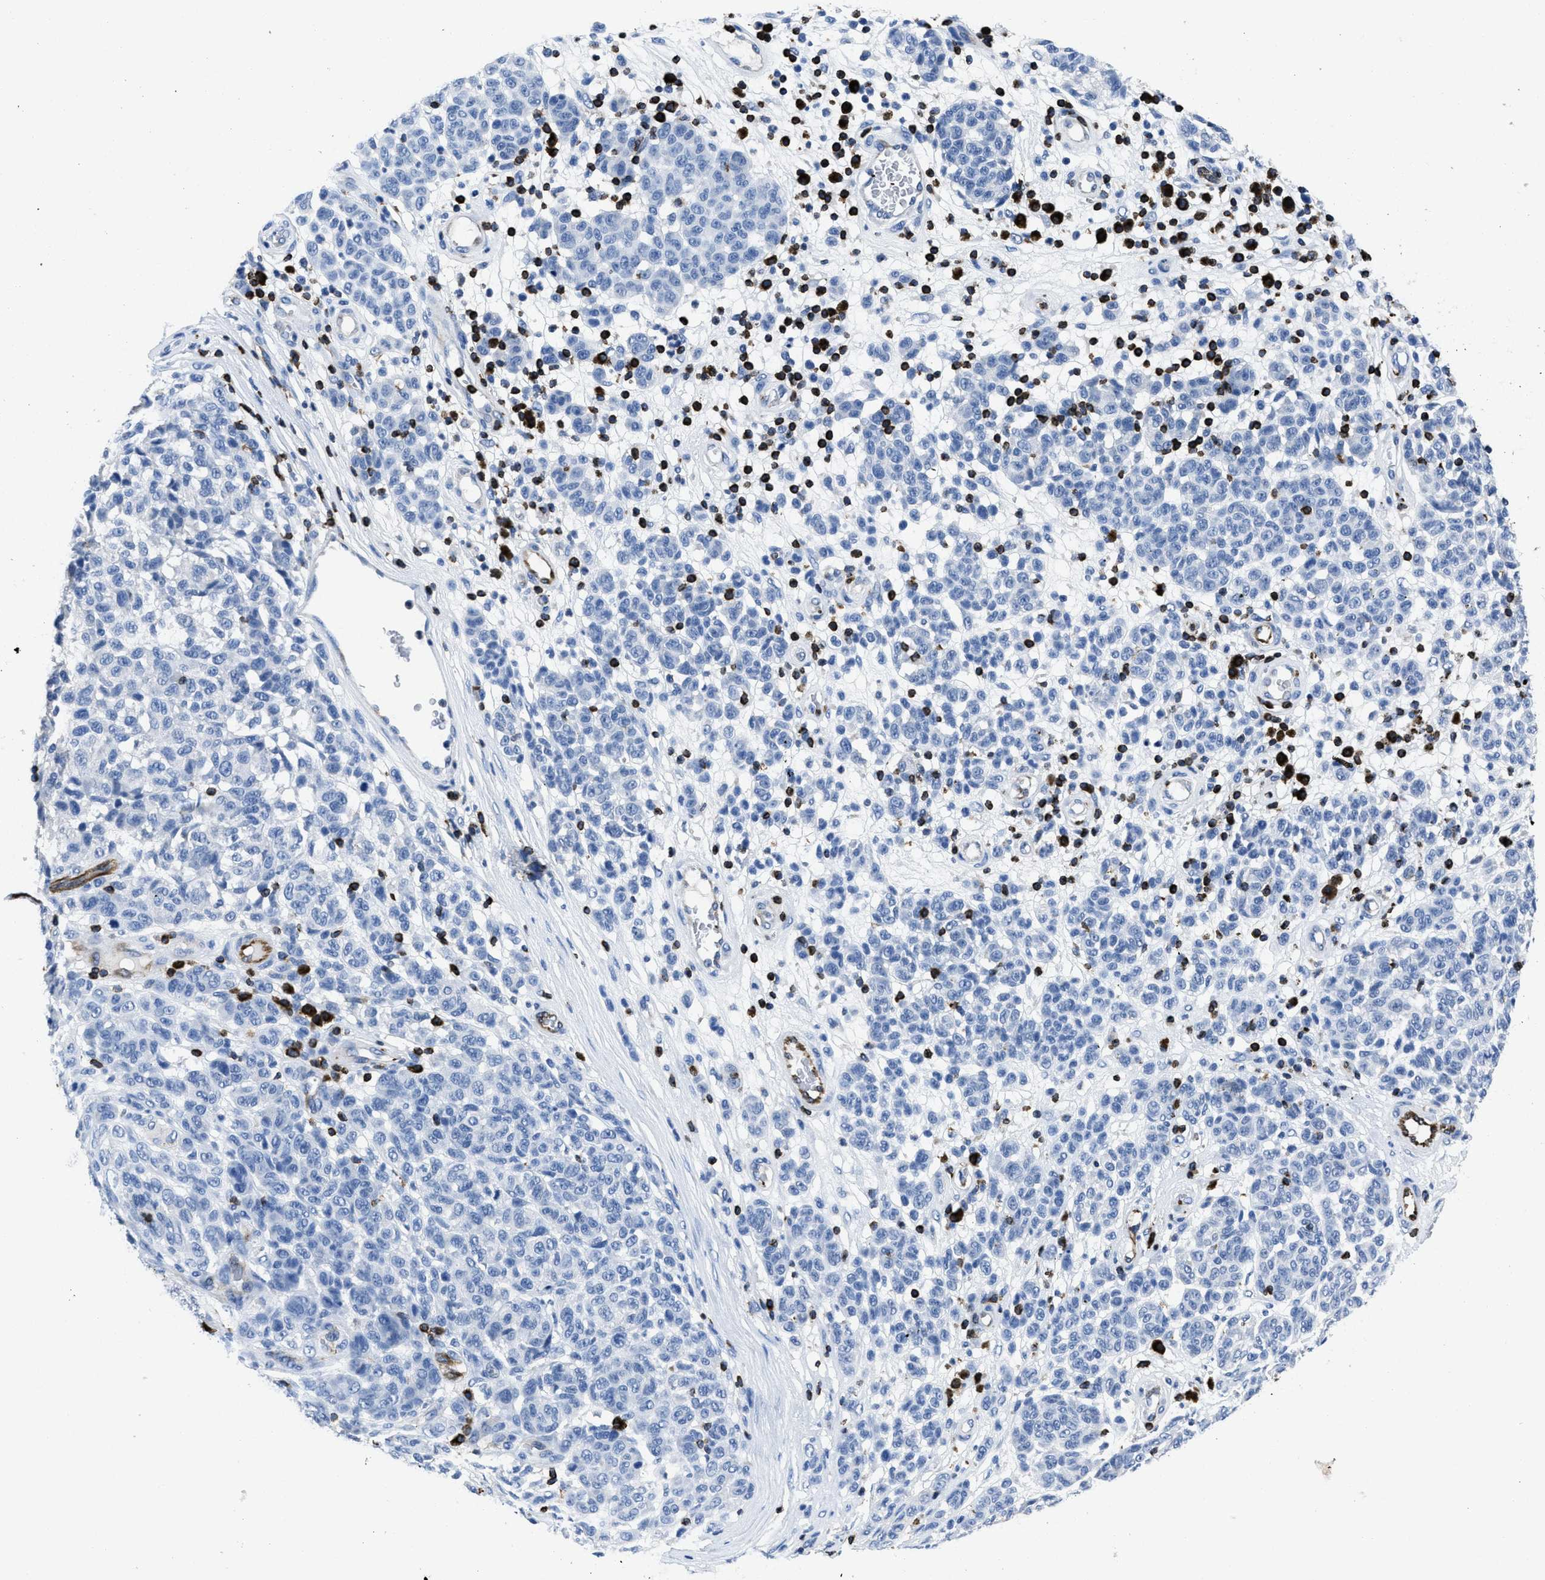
{"staining": {"intensity": "negative", "quantity": "none", "location": "none"}, "tissue": "melanoma", "cell_type": "Tumor cells", "image_type": "cancer", "snomed": [{"axis": "morphology", "description": "Malignant melanoma, NOS"}, {"axis": "topography", "description": "Skin"}], "caption": "High magnification brightfield microscopy of malignant melanoma stained with DAB (3,3'-diaminobenzidine) (brown) and counterstained with hematoxylin (blue): tumor cells show no significant staining.", "gene": "ITGA3", "patient": {"sex": "male", "age": 59}}